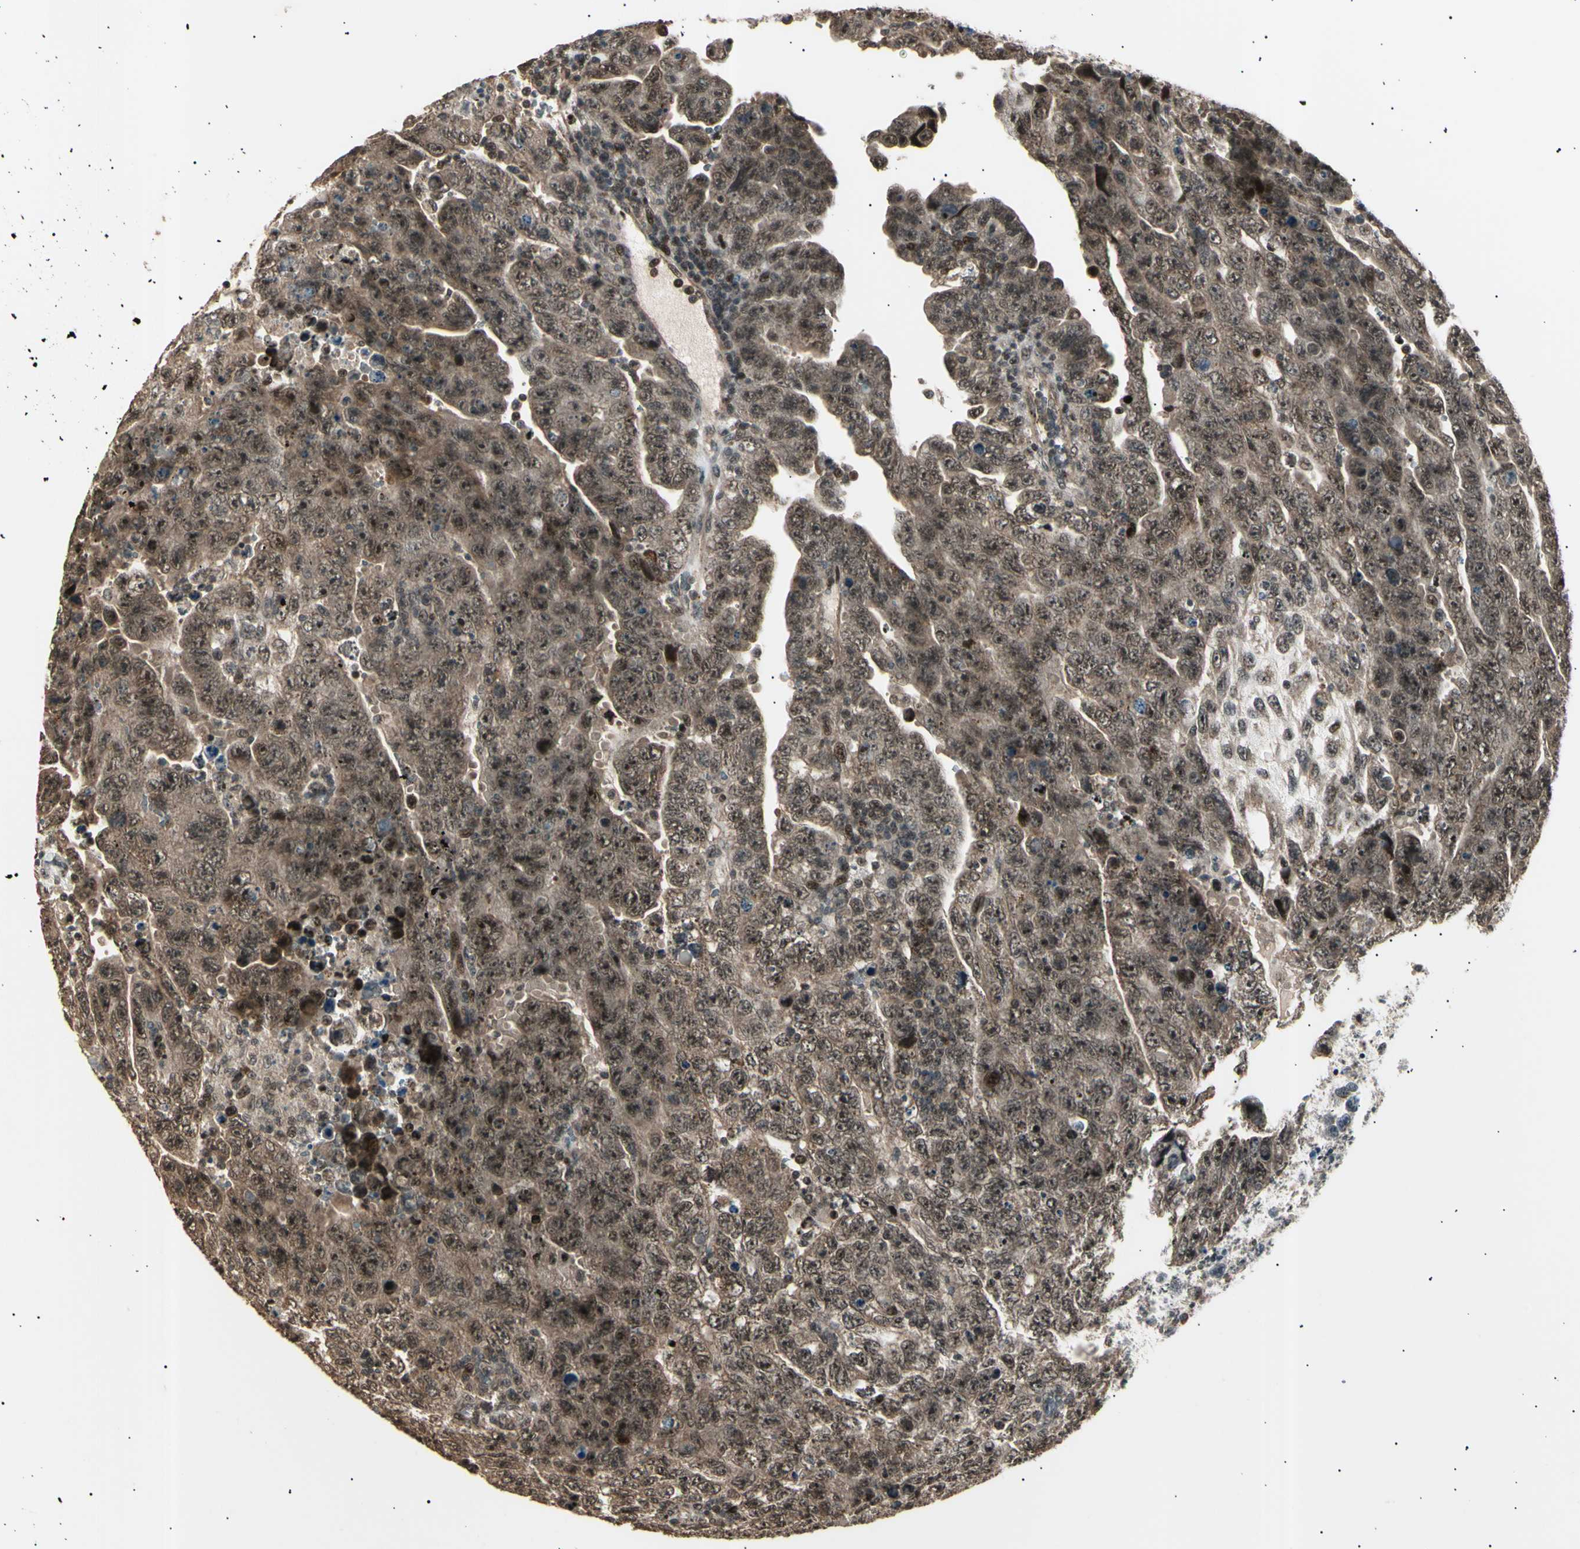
{"staining": {"intensity": "moderate", "quantity": ">75%", "location": "cytoplasmic/membranous,nuclear"}, "tissue": "testis cancer", "cell_type": "Tumor cells", "image_type": "cancer", "snomed": [{"axis": "morphology", "description": "Carcinoma, Embryonal, NOS"}, {"axis": "topography", "description": "Testis"}], "caption": "Brown immunohistochemical staining in human testis cancer (embryonal carcinoma) displays moderate cytoplasmic/membranous and nuclear staining in about >75% of tumor cells. (DAB = brown stain, brightfield microscopy at high magnification).", "gene": "NUAK2", "patient": {"sex": "male", "age": 28}}